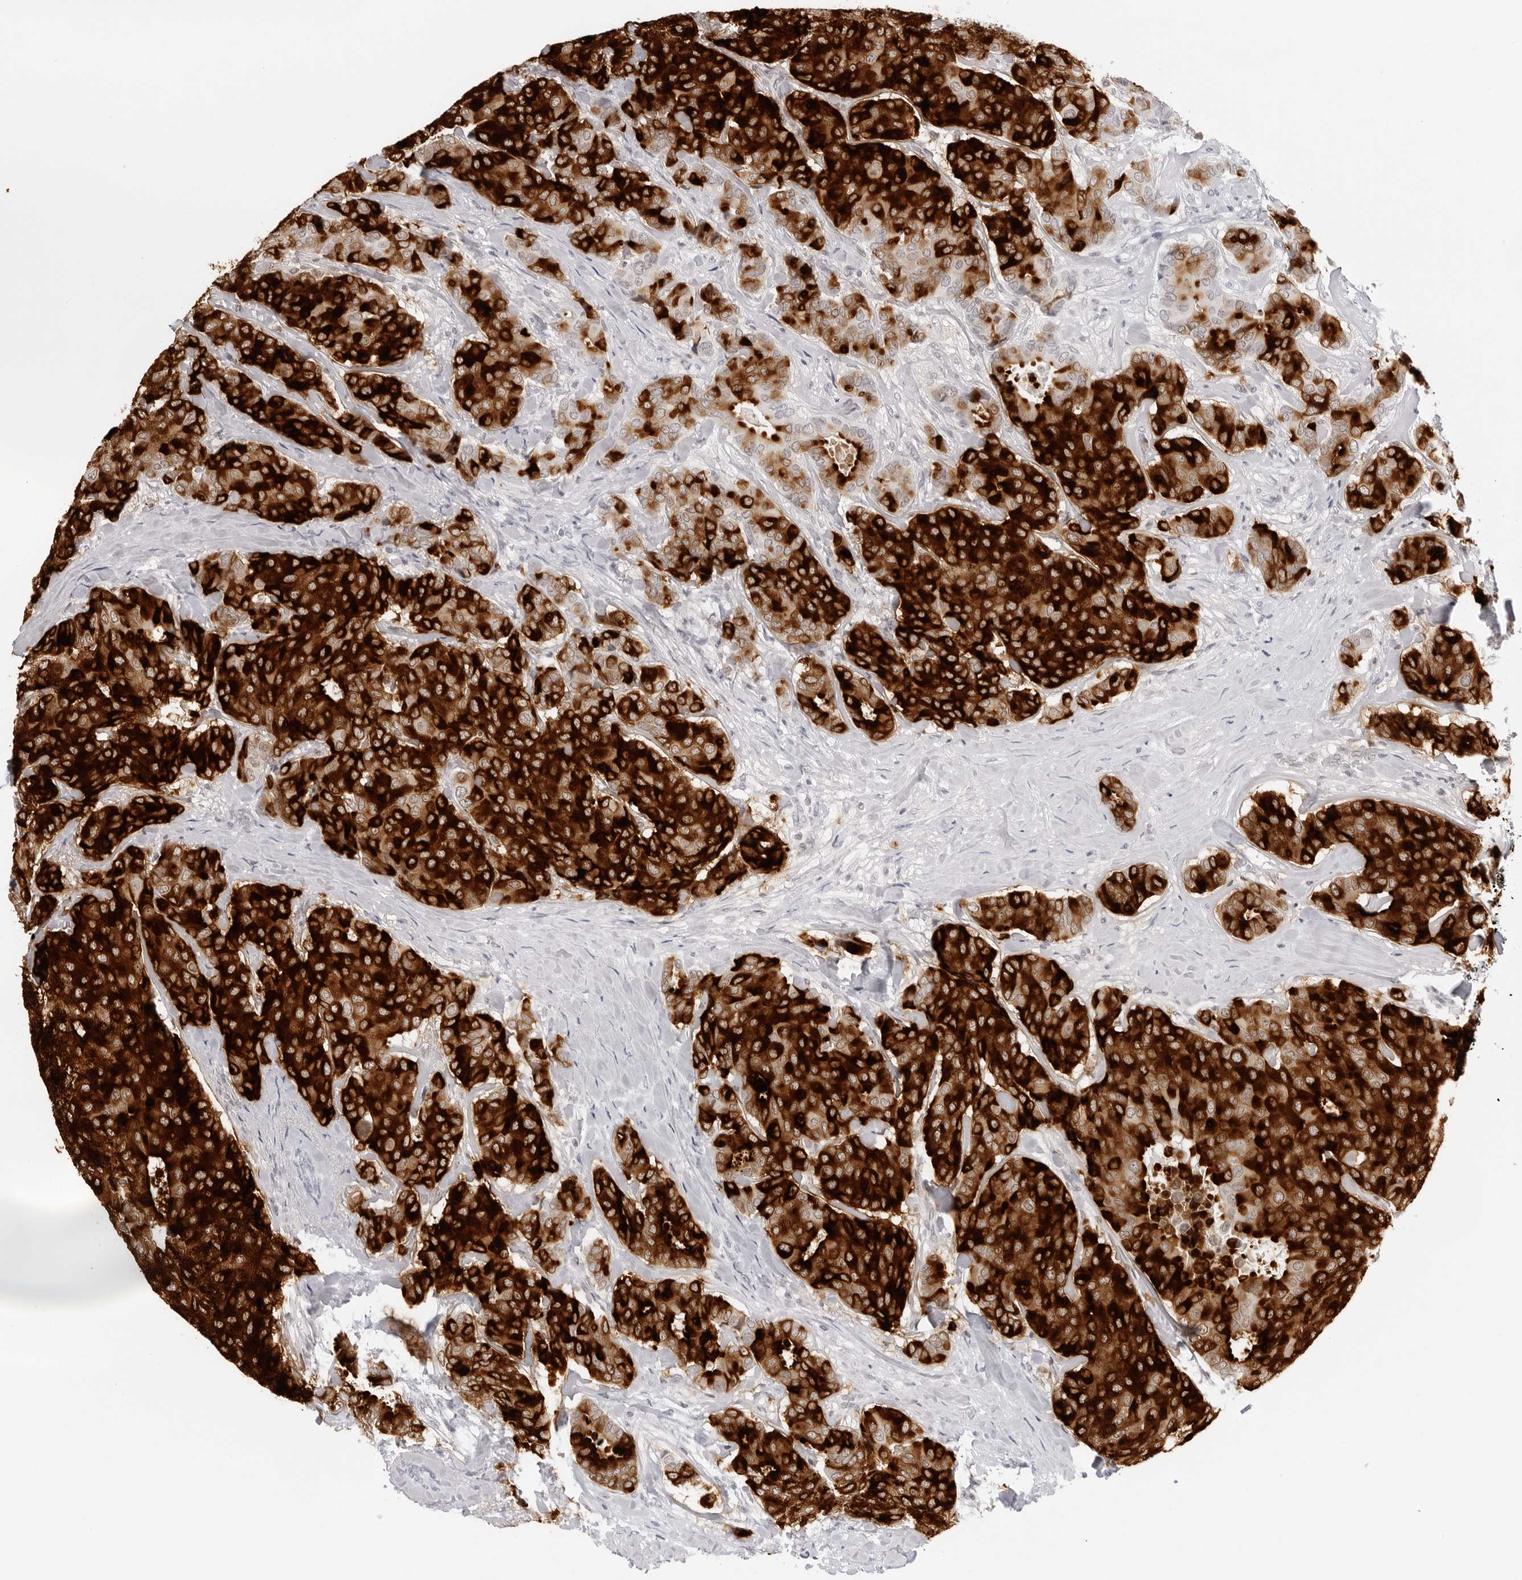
{"staining": {"intensity": "strong", "quantity": ">75%", "location": "cytoplasmic/membranous"}, "tissue": "breast cancer", "cell_type": "Tumor cells", "image_type": "cancer", "snomed": [{"axis": "morphology", "description": "Duct carcinoma"}, {"axis": "topography", "description": "Breast"}], "caption": "Breast intraductal carcinoma tissue exhibits strong cytoplasmic/membranous positivity in about >75% of tumor cells", "gene": "CST5", "patient": {"sex": "female", "age": 75}}